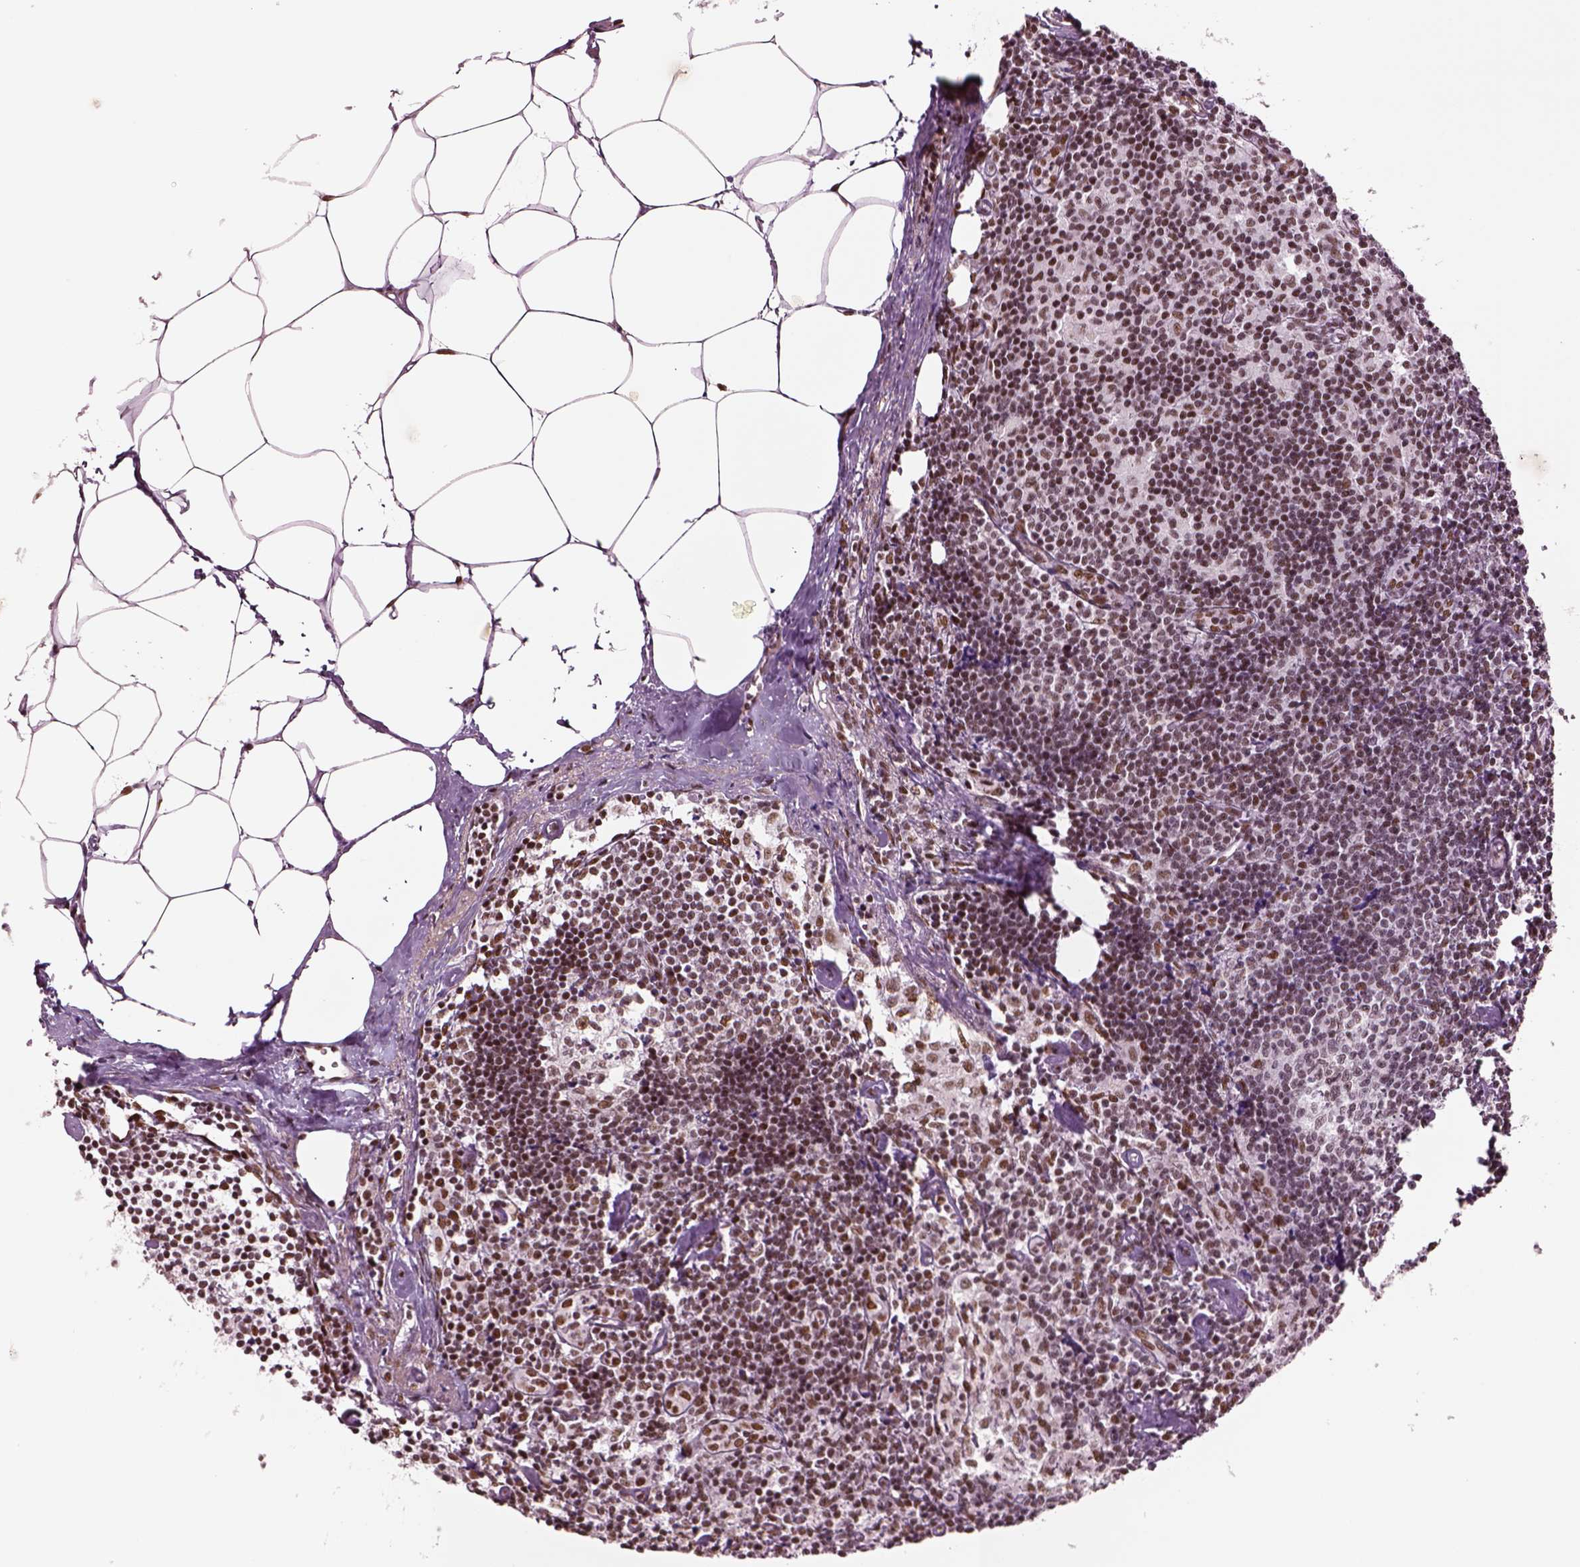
{"staining": {"intensity": "moderate", "quantity": "25%-75%", "location": "nuclear"}, "tissue": "lymph node", "cell_type": "Germinal center cells", "image_type": "normal", "snomed": [{"axis": "morphology", "description": "Normal tissue, NOS"}, {"axis": "topography", "description": "Lymph node"}], "caption": "Immunohistochemistry (IHC) histopathology image of unremarkable lymph node stained for a protein (brown), which shows medium levels of moderate nuclear expression in about 25%-75% of germinal center cells.", "gene": "SEPHS1", "patient": {"sex": "female", "age": 69}}